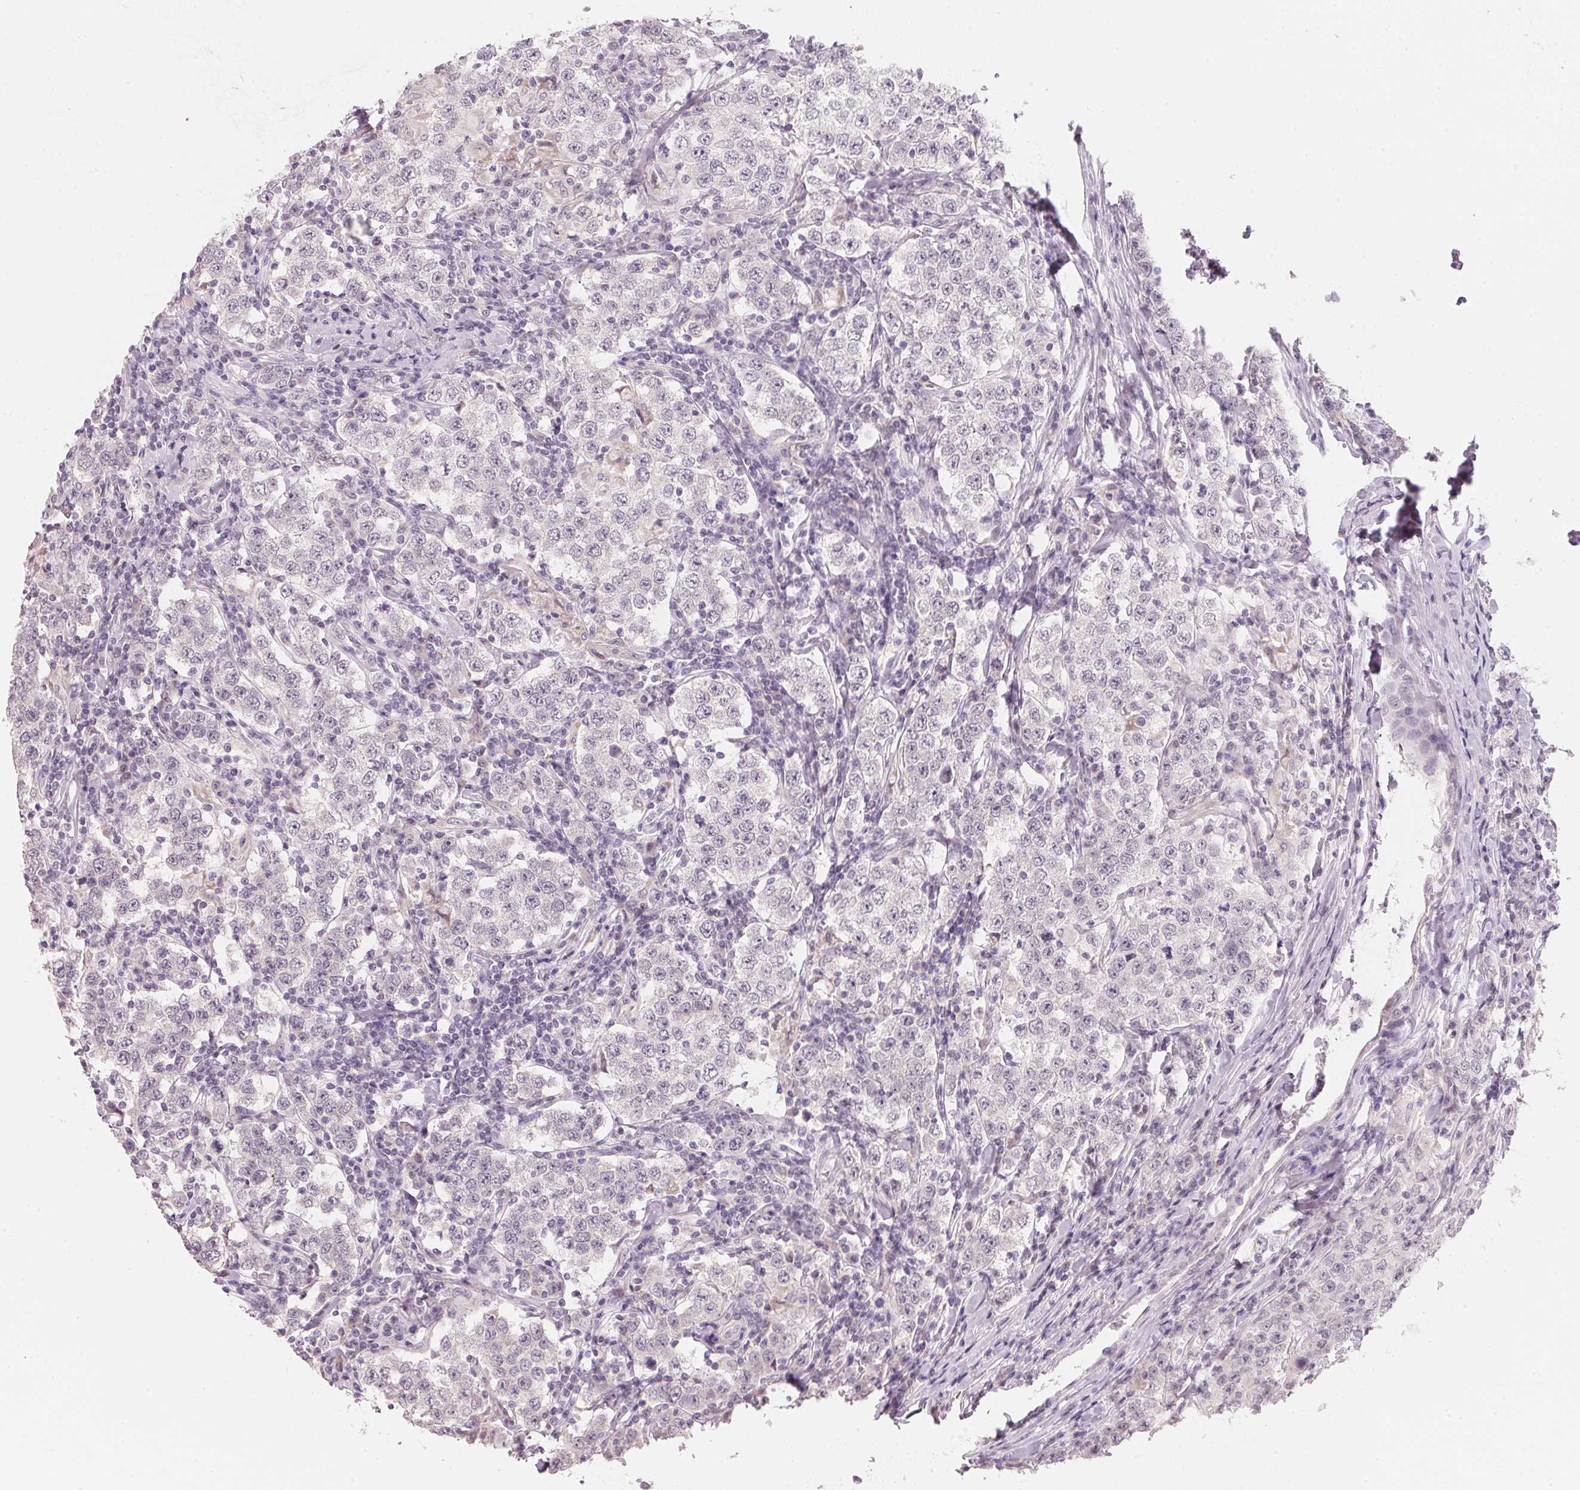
{"staining": {"intensity": "negative", "quantity": "none", "location": "none"}, "tissue": "testis cancer", "cell_type": "Tumor cells", "image_type": "cancer", "snomed": [{"axis": "morphology", "description": "Seminoma, NOS"}, {"axis": "morphology", "description": "Carcinoma, Embryonal, NOS"}, {"axis": "topography", "description": "Testis"}], "caption": "Micrograph shows no significant protein expression in tumor cells of testis embryonal carcinoma.", "gene": "ANKRD31", "patient": {"sex": "male", "age": 41}}